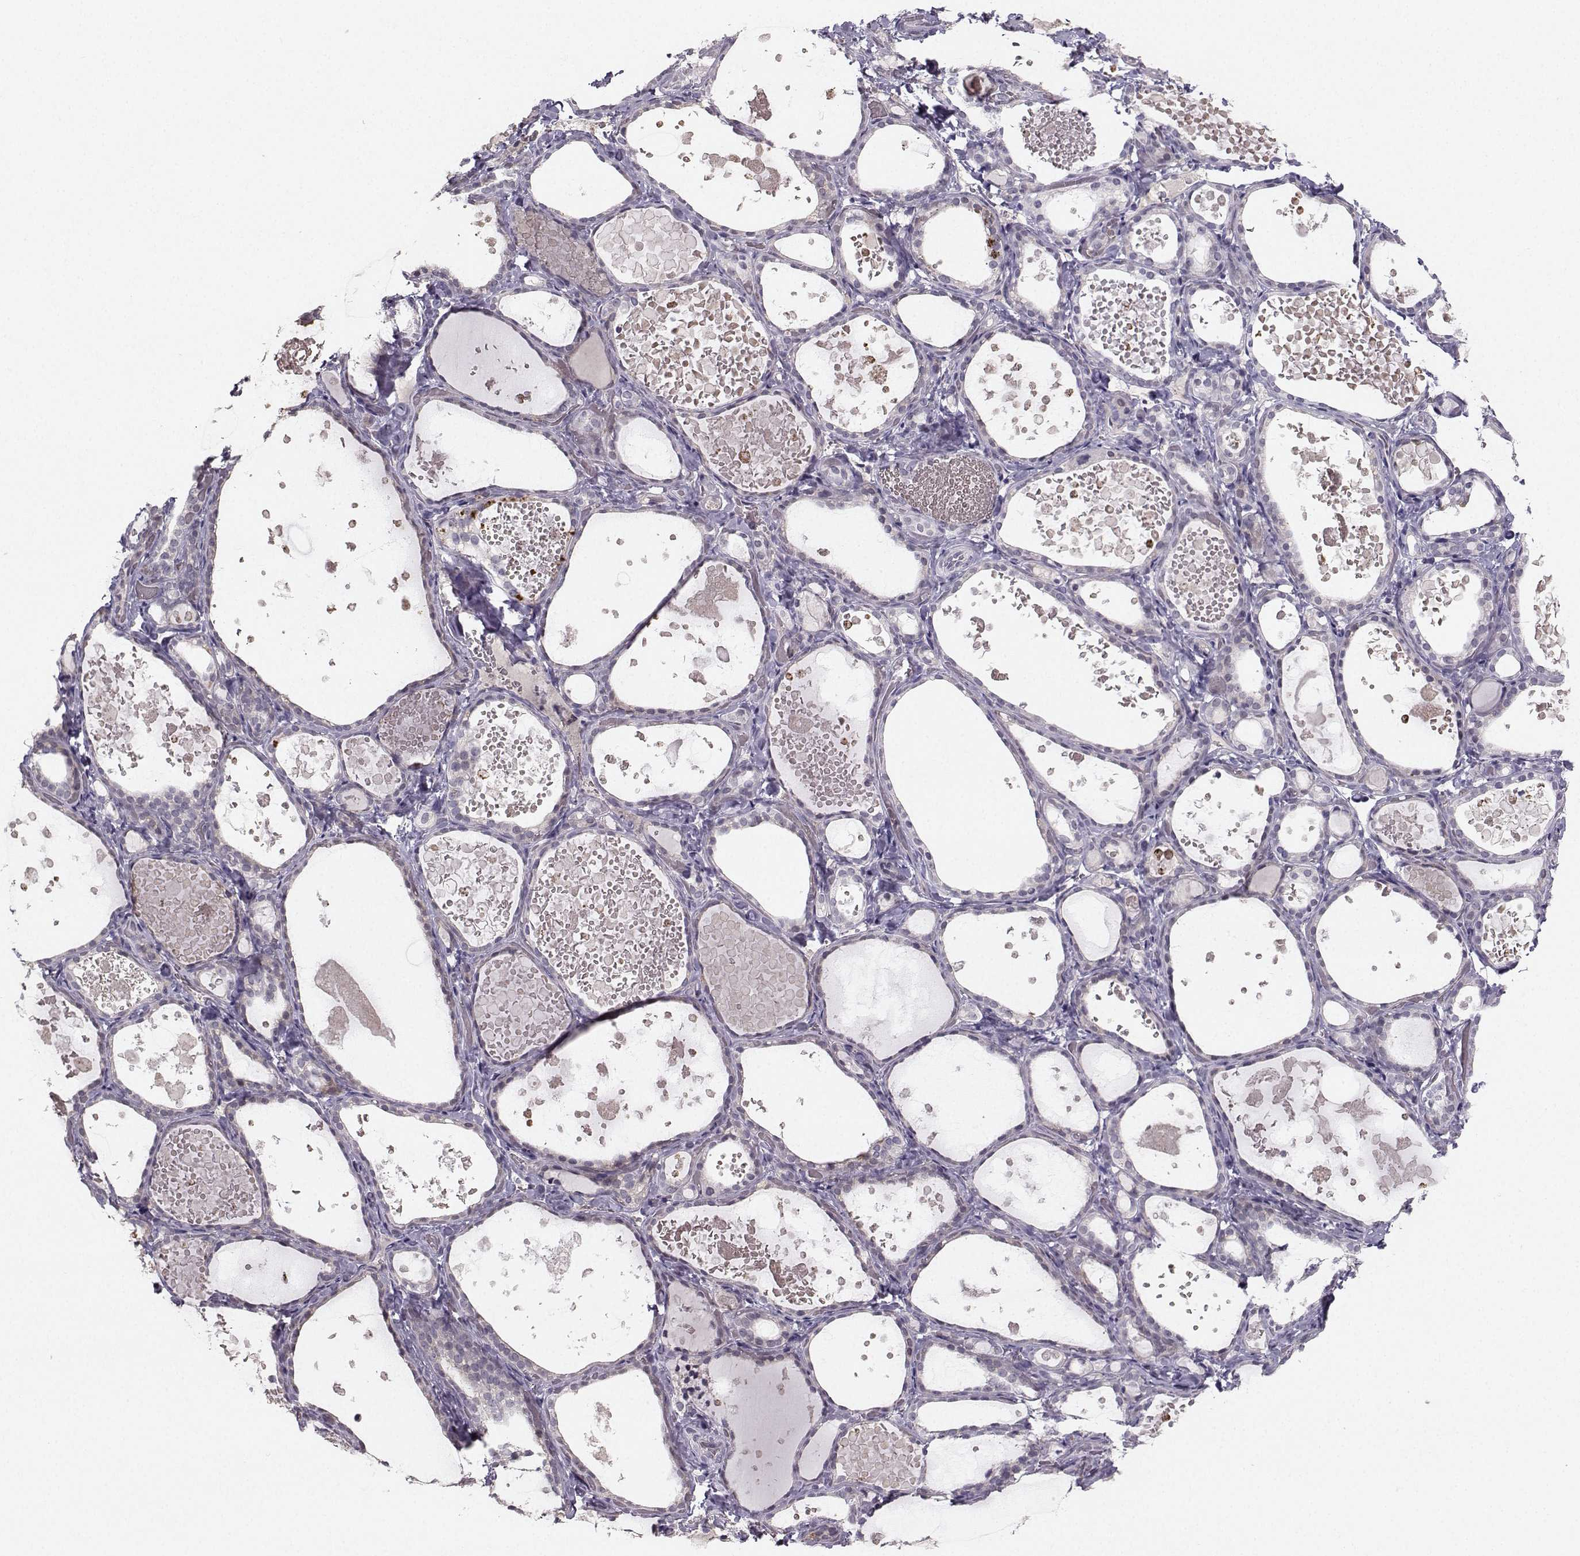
{"staining": {"intensity": "negative", "quantity": "none", "location": "none"}, "tissue": "thyroid gland", "cell_type": "Glandular cells", "image_type": "normal", "snomed": [{"axis": "morphology", "description": "Normal tissue, NOS"}, {"axis": "topography", "description": "Thyroid gland"}], "caption": "The micrograph reveals no significant staining in glandular cells of thyroid gland. (Immunohistochemistry, brightfield microscopy, high magnification).", "gene": "OPRD1", "patient": {"sex": "female", "age": 56}}